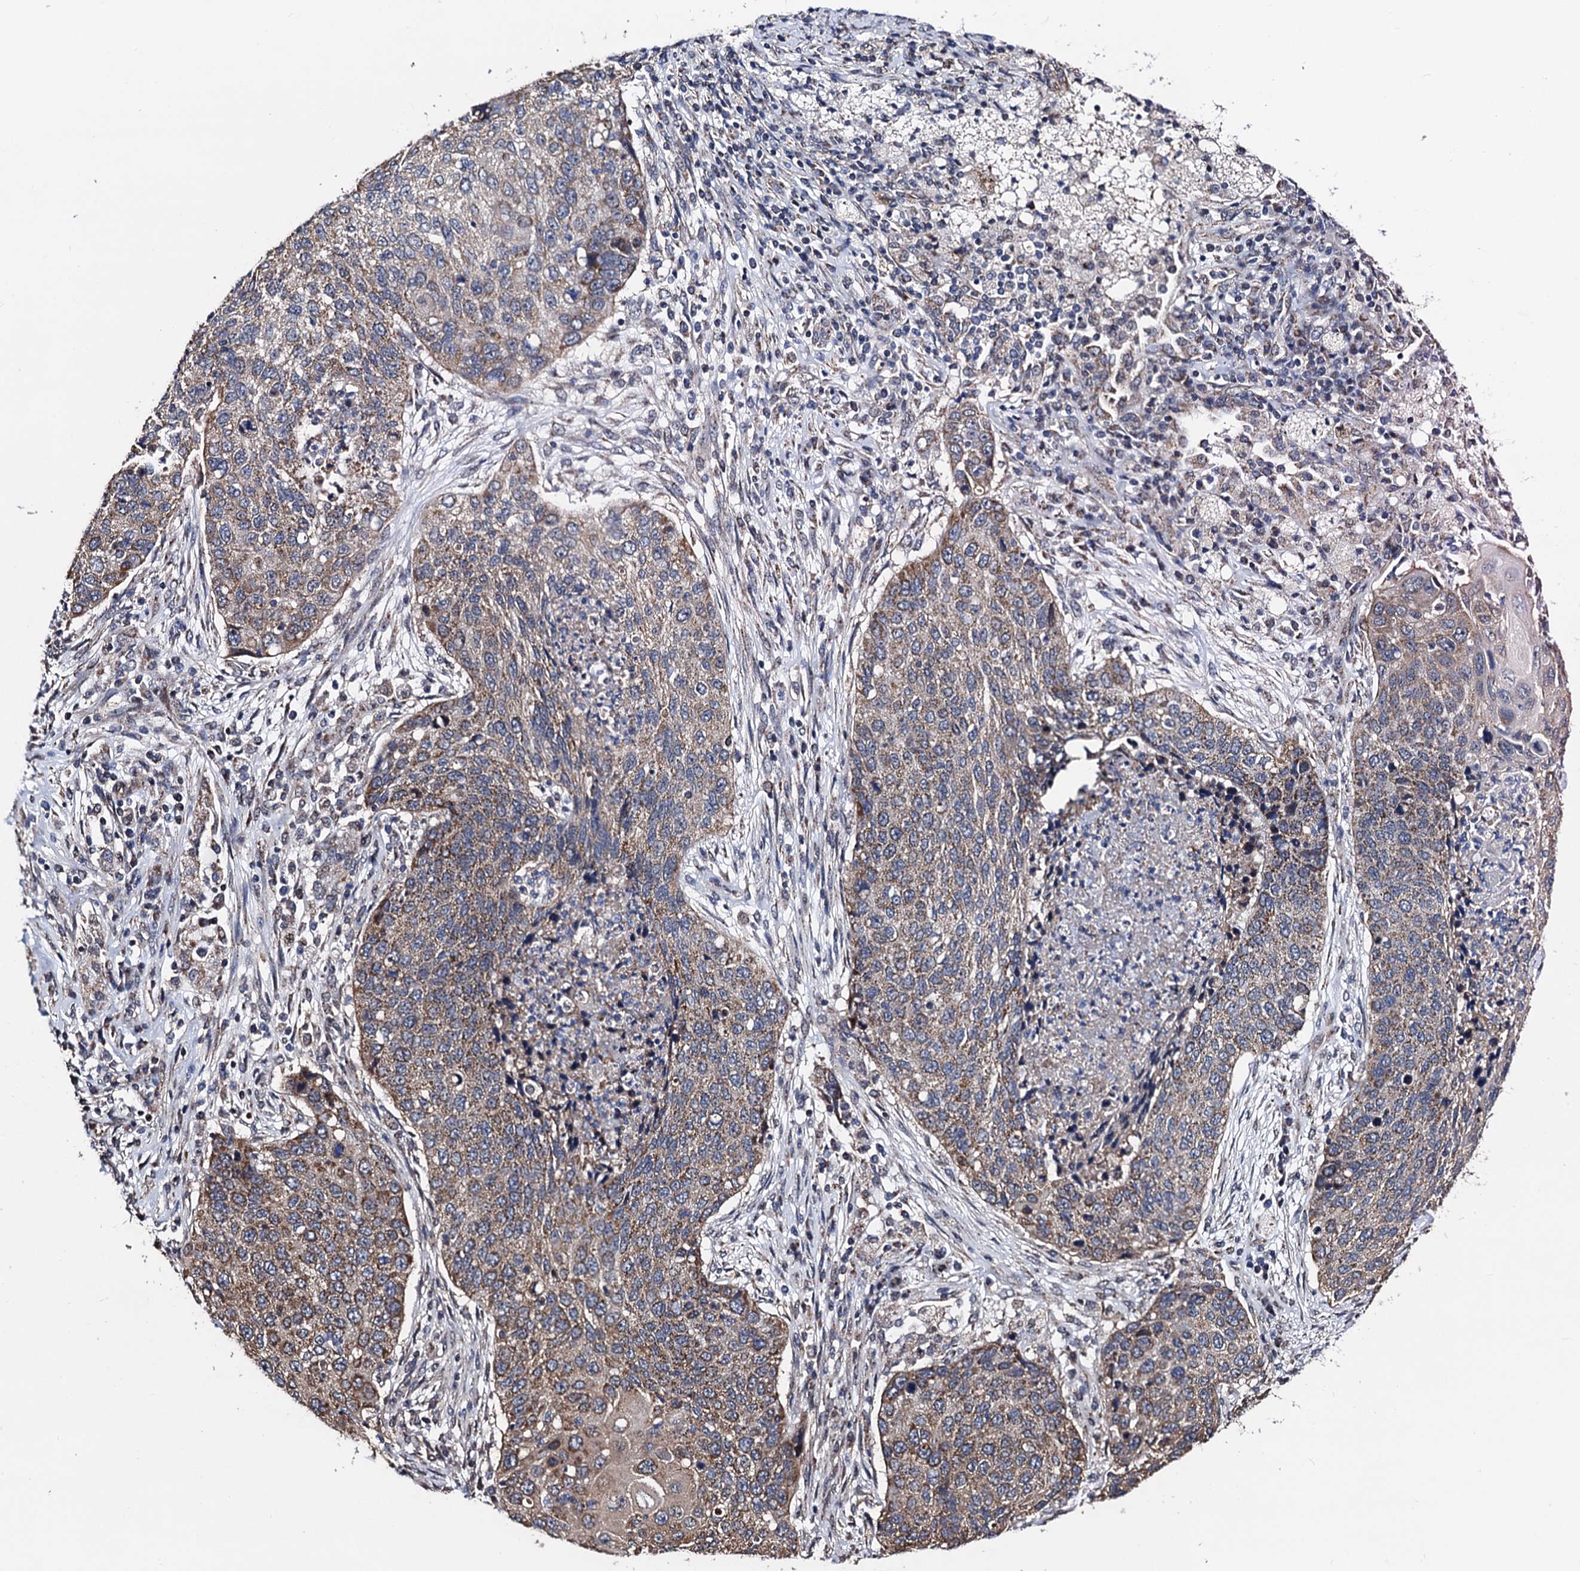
{"staining": {"intensity": "moderate", "quantity": "25%-75%", "location": "cytoplasmic/membranous"}, "tissue": "lung cancer", "cell_type": "Tumor cells", "image_type": "cancer", "snomed": [{"axis": "morphology", "description": "Squamous cell carcinoma, NOS"}, {"axis": "topography", "description": "Lung"}], "caption": "This image shows immunohistochemistry staining of human lung cancer, with medium moderate cytoplasmic/membranous positivity in about 25%-75% of tumor cells.", "gene": "PTCD3", "patient": {"sex": "female", "age": 63}}